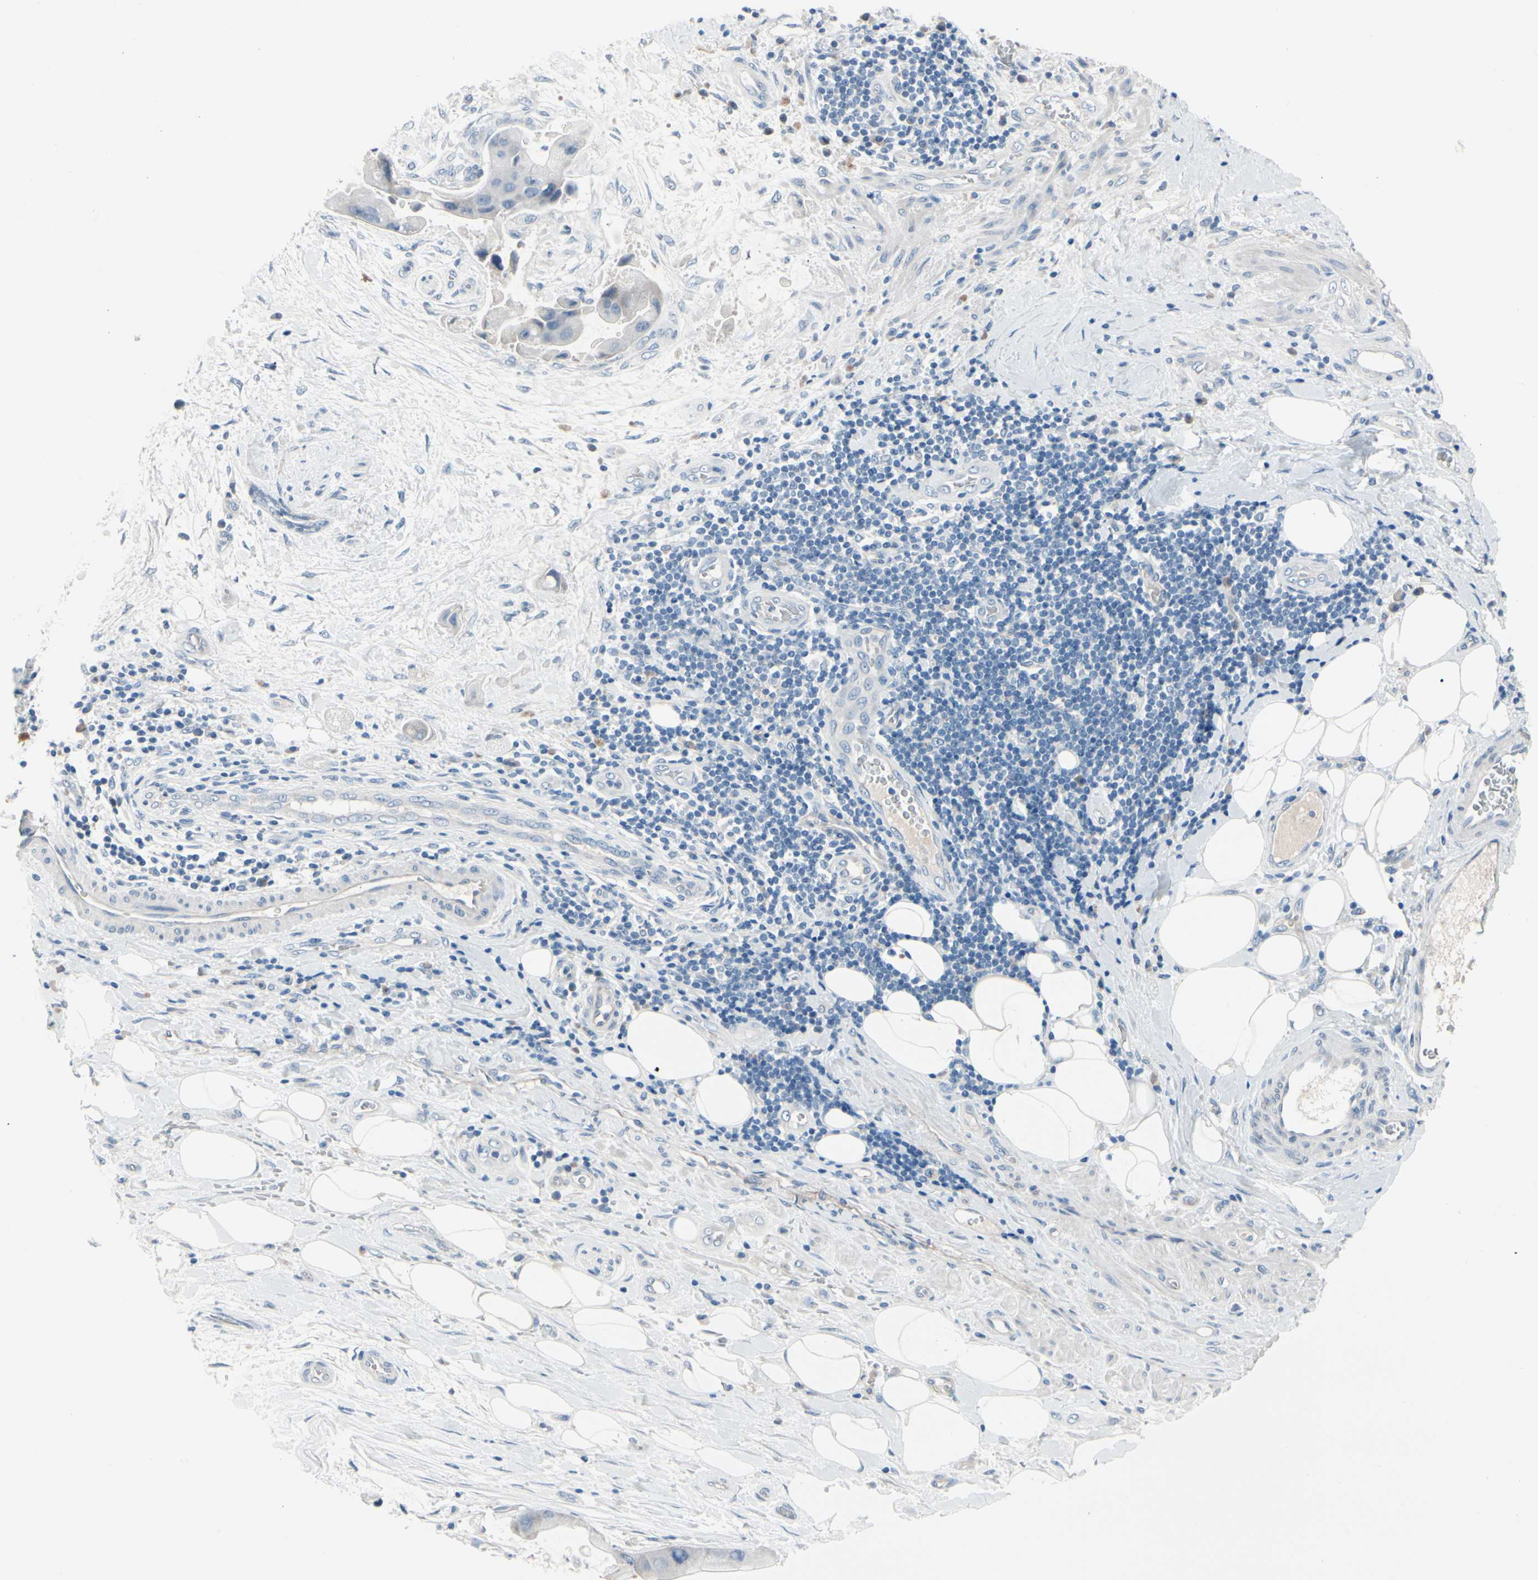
{"staining": {"intensity": "negative", "quantity": "none", "location": "none"}, "tissue": "liver cancer", "cell_type": "Tumor cells", "image_type": "cancer", "snomed": [{"axis": "morphology", "description": "Normal tissue, NOS"}, {"axis": "morphology", "description": "Cholangiocarcinoma"}, {"axis": "topography", "description": "Liver"}, {"axis": "topography", "description": "Peripheral nerve tissue"}], "caption": "Immunohistochemistry photomicrograph of neoplastic tissue: human liver cancer (cholangiocarcinoma) stained with DAB (3,3'-diaminobenzidine) shows no significant protein staining in tumor cells.", "gene": "PGR", "patient": {"sex": "male", "age": 50}}